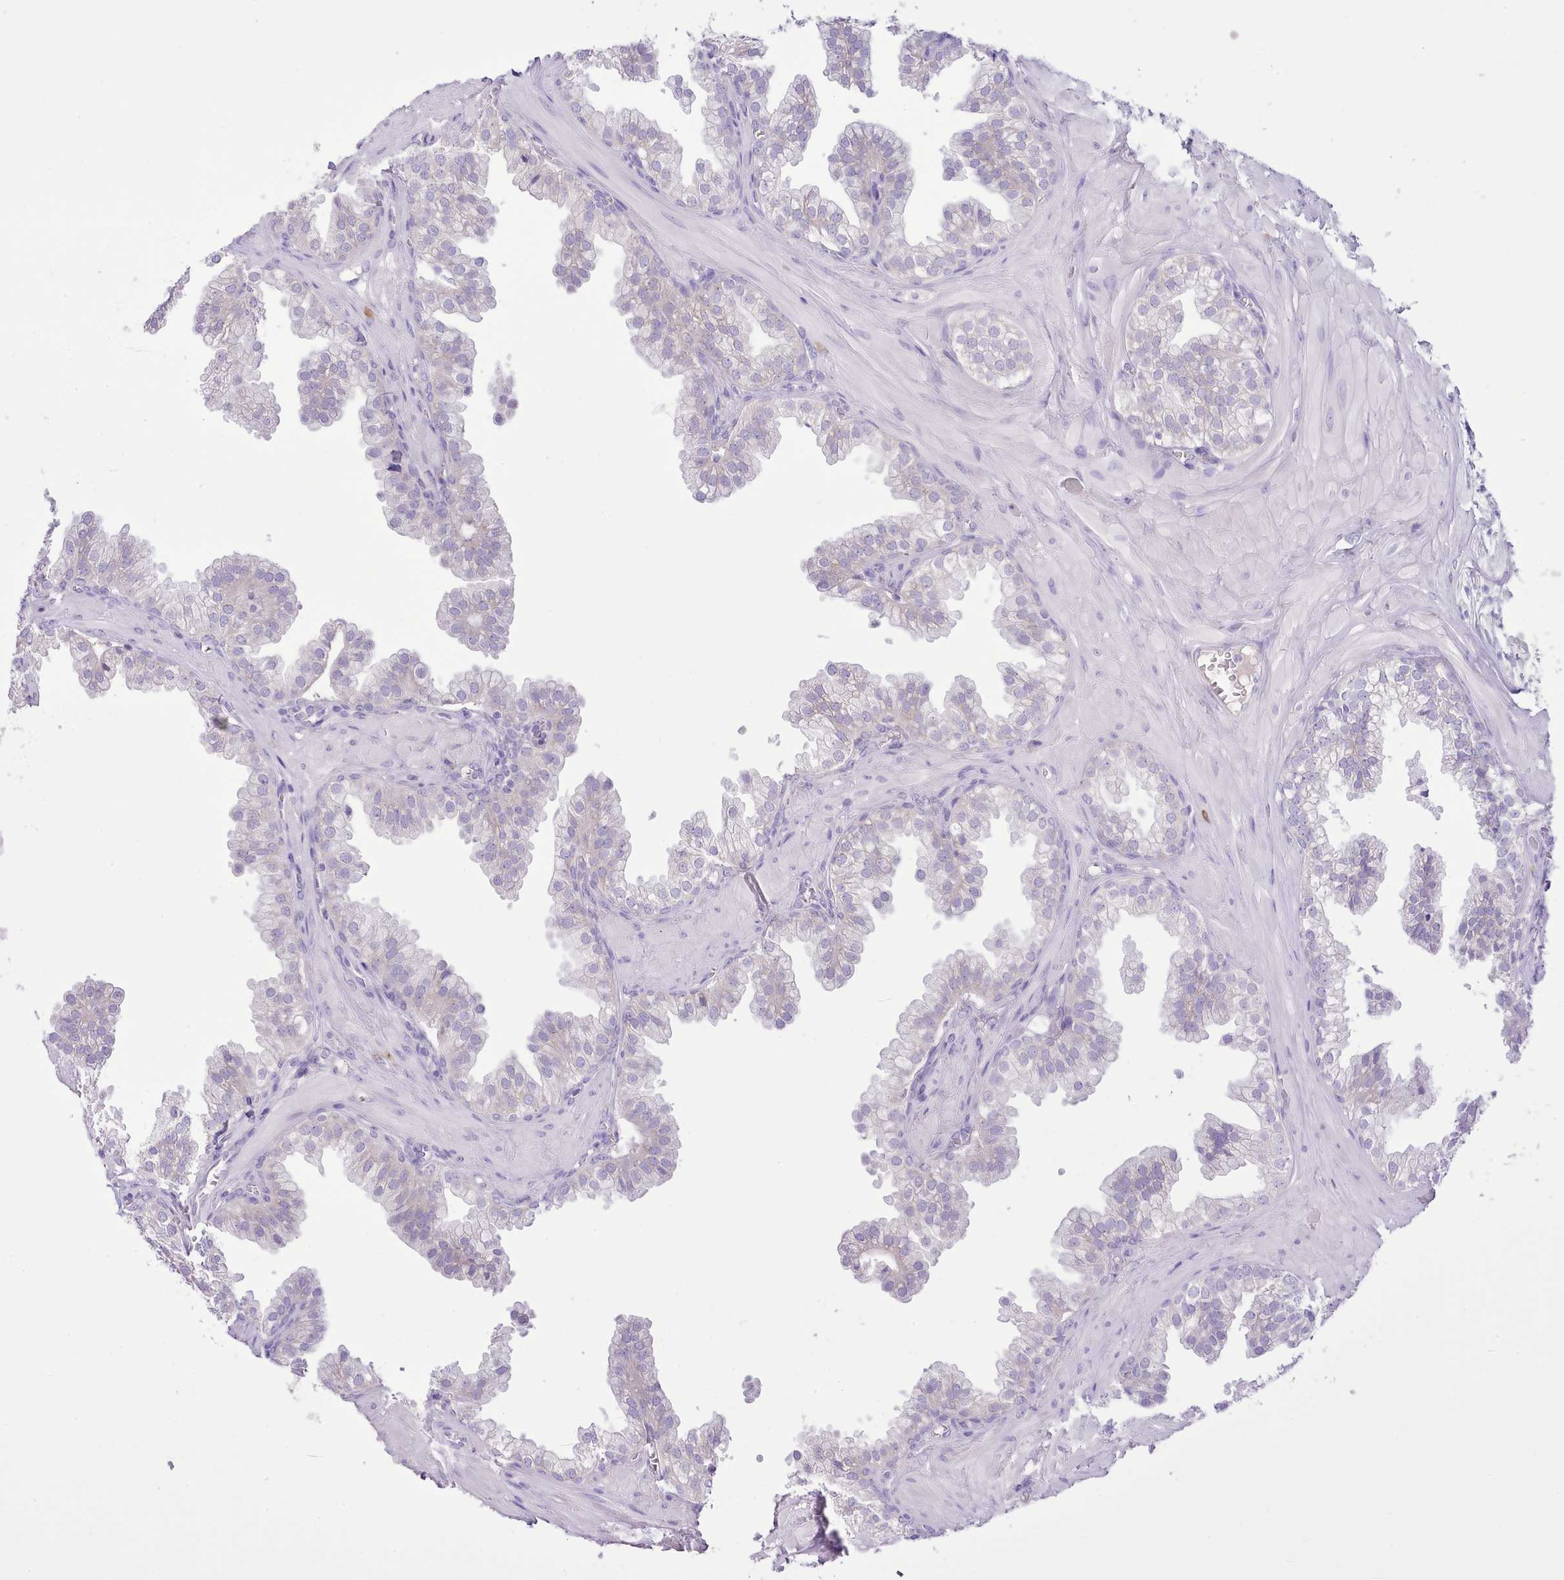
{"staining": {"intensity": "negative", "quantity": "none", "location": "none"}, "tissue": "prostate", "cell_type": "Glandular cells", "image_type": "normal", "snomed": [{"axis": "morphology", "description": "Normal tissue, NOS"}, {"axis": "topography", "description": "Prostate"}, {"axis": "topography", "description": "Peripheral nerve tissue"}], "caption": "Prostate was stained to show a protein in brown. There is no significant positivity in glandular cells. (Immunohistochemistry (ihc), brightfield microscopy, high magnification).", "gene": "CCL1", "patient": {"sex": "male", "age": 55}}